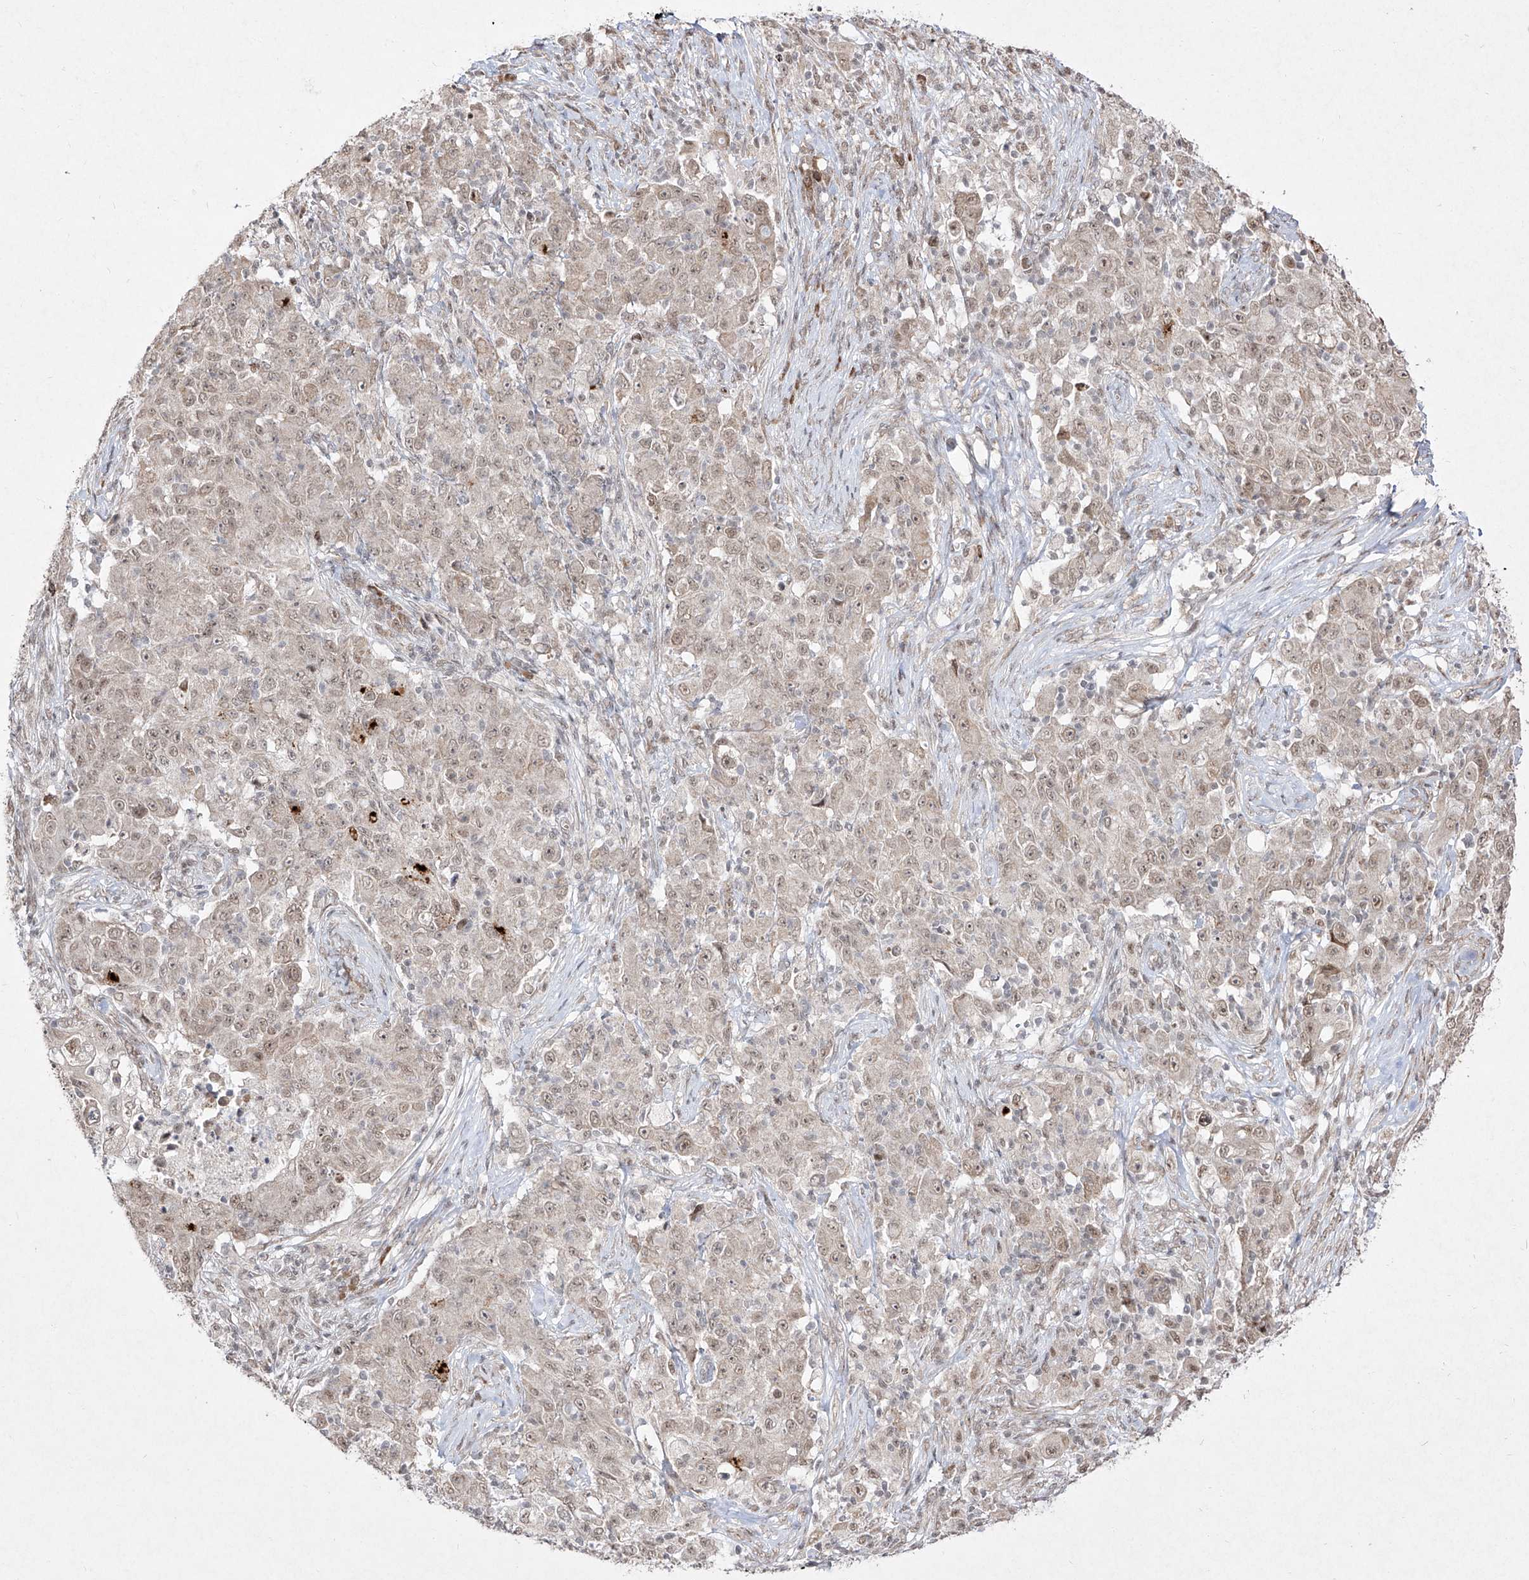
{"staining": {"intensity": "weak", "quantity": ">75%", "location": "nuclear"}, "tissue": "ovarian cancer", "cell_type": "Tumor cells", "image_type": "cancer", "snomed": [{"axis": "morphology", "description": "Carcinoma, endometroid"}, {"axis": "topography", "description": "Ovary"}], "caption": "Ovarian endometroid carcinoma stained for a protein (brown) displays weak nuclear positive expression in about >75% of tumor cells.", "gene": "SNRNP27", "patient": {"sex": "female", "age": 42}}